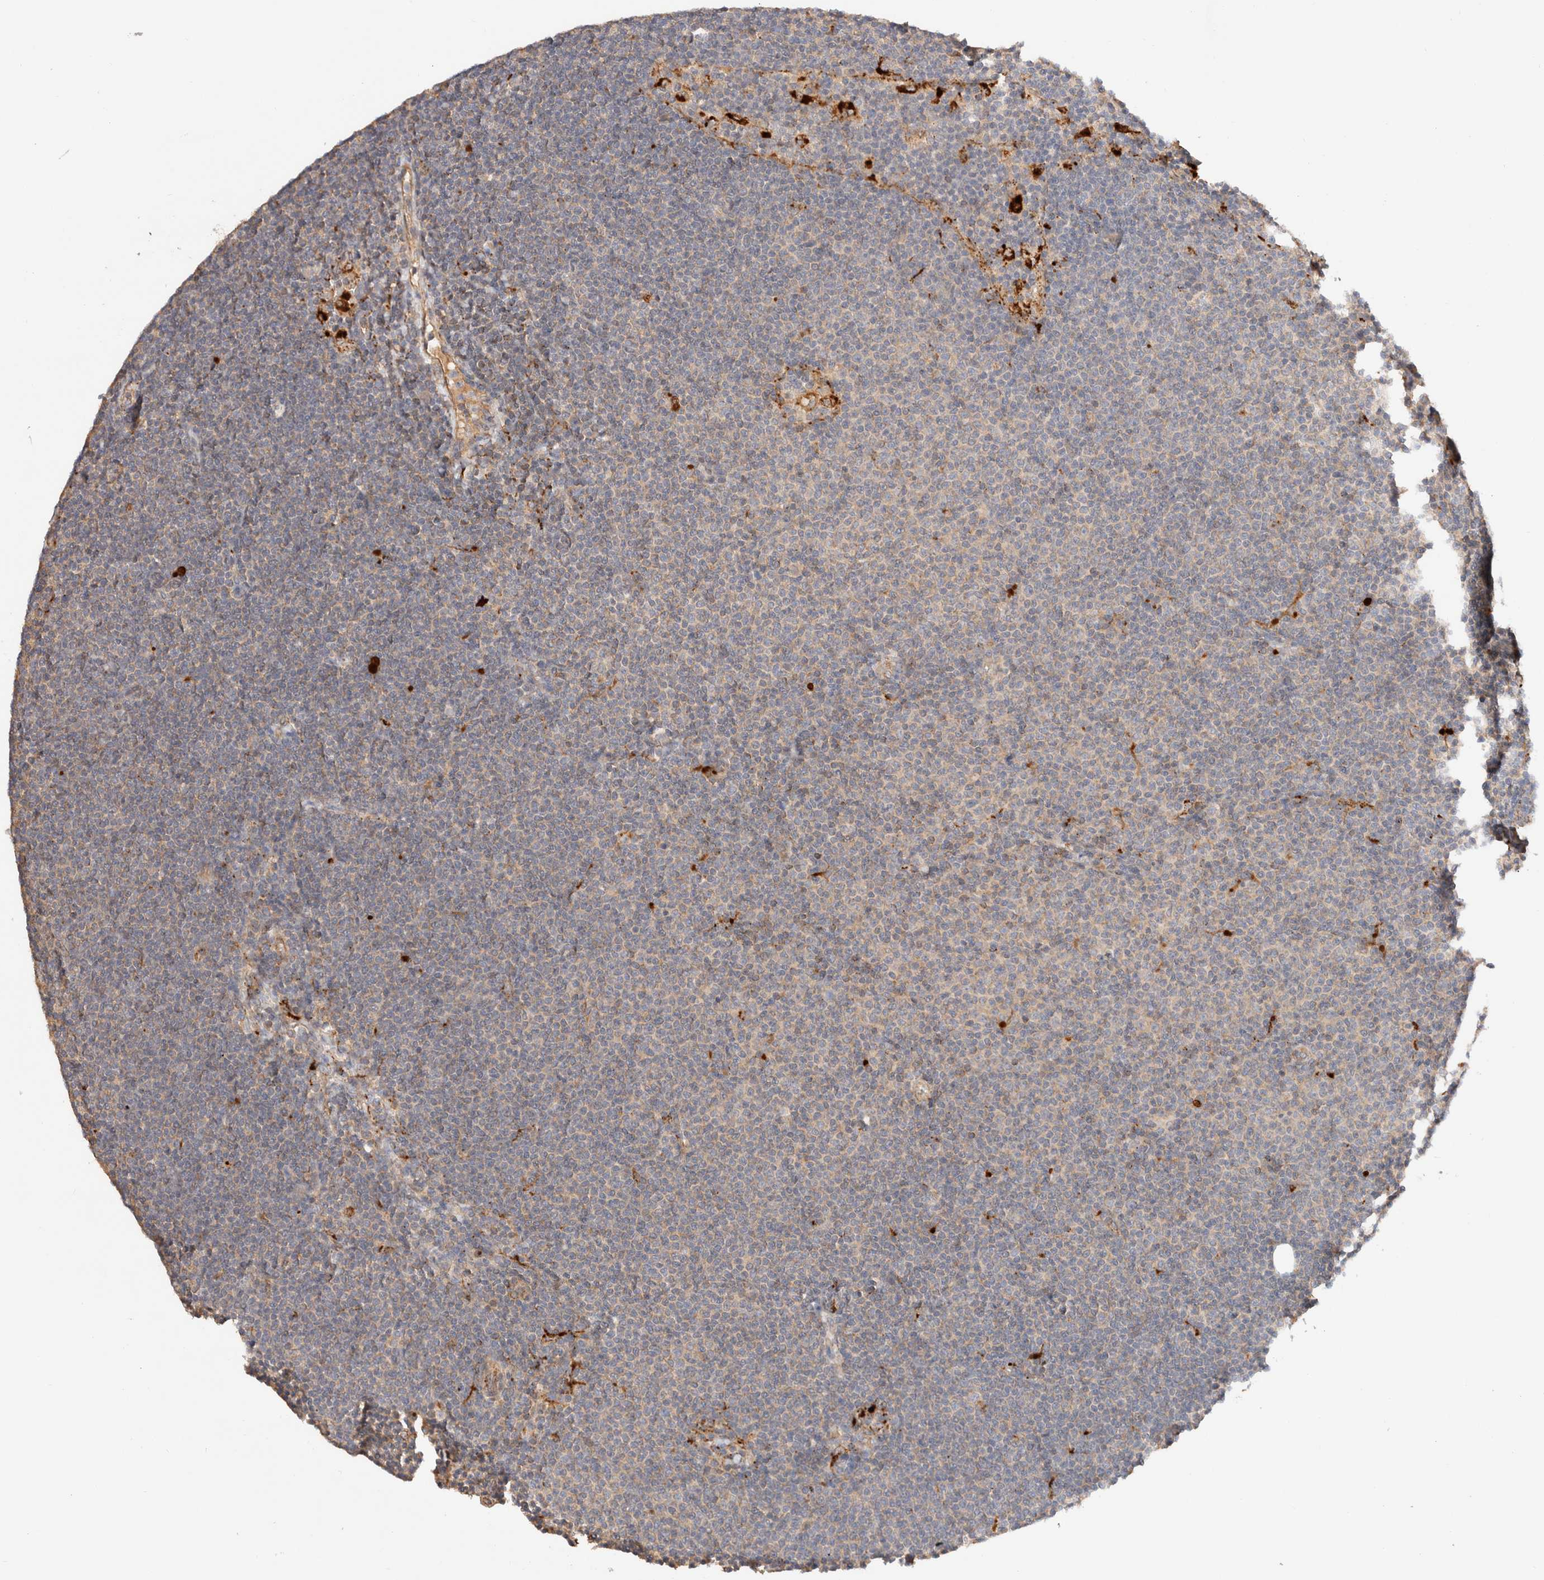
{"staining": {"intensity": "weak", "quantity": "<25%", "location": "cytoplasmic/membranous"}, "tissue": "lymphoma", "cell_type": "Tumor cells", "image_type": "cancer", "snomed": [{"axis": "morphology", "description": "Malignant lymphoma, non-Hodgkin's type, Low grade"}, {"axis": "topography", "description": "Lymph node"}], "caption": "Immunohistochemistry (IHC) histopathology image of human malignant lymphoma, non-Hodgkin's type (low-grade) stained for a protein (brown), which demonstrates no expression in tumor cells.", "gene": "RABEPK", "patient": {"sex": "female", "age": 53}}